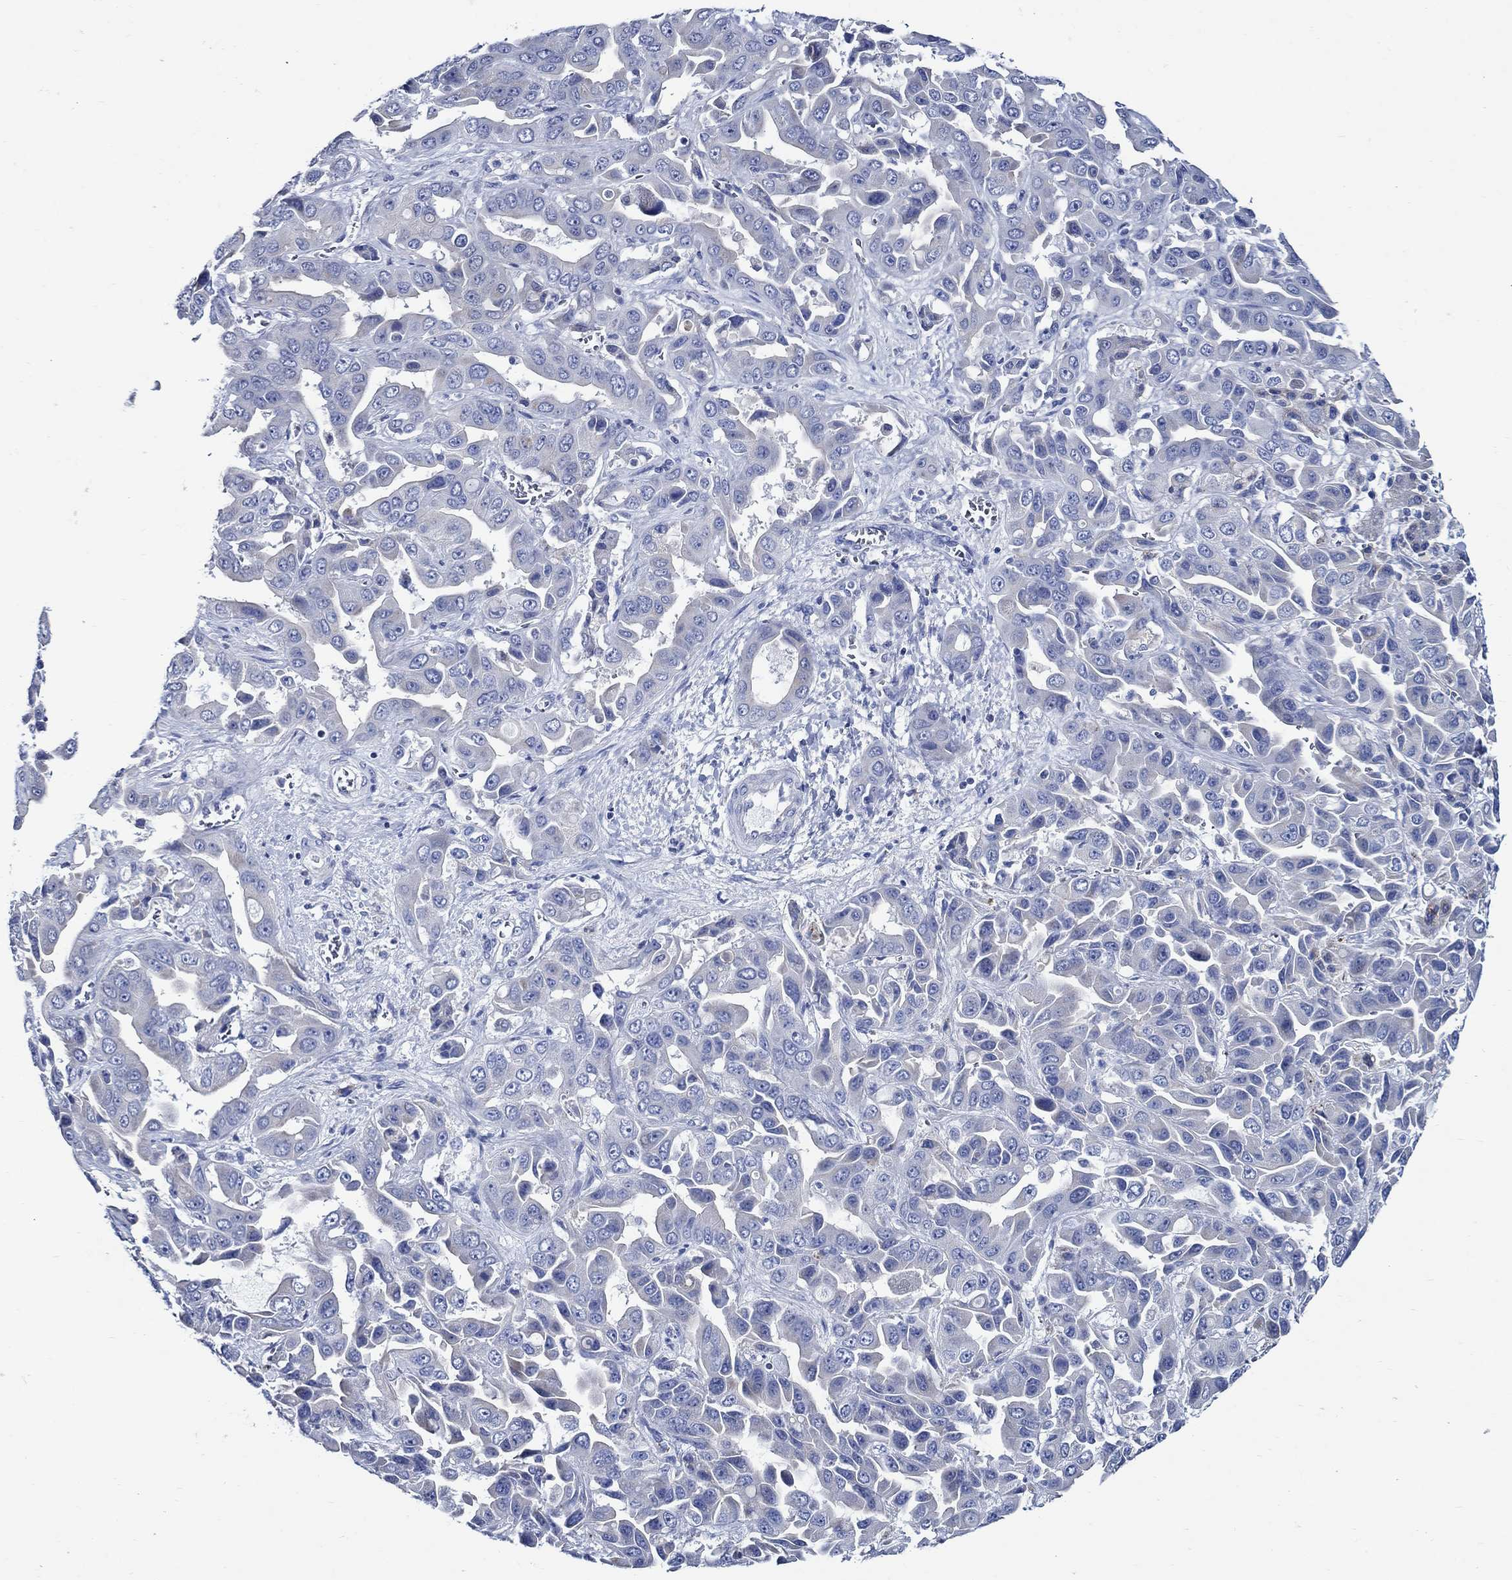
{"staining": {"intensity": "negative", "quantity": "none", "location": "none"}, "tissue": "liver cancer", "cell_type": "Tumor cells", "image_type": "cancer", "snomed": [{"axis": "morphology", "description": "Cholangiocarcinoma"}, {"axis": "topography", "description": "Liver"}], "caption": "Liver cancer stained for a protein using immunohistochemistry exhibits no positivity tumor cells.", "gene": "SKOR1", "patient": {"sex": "female", "age": 52}}